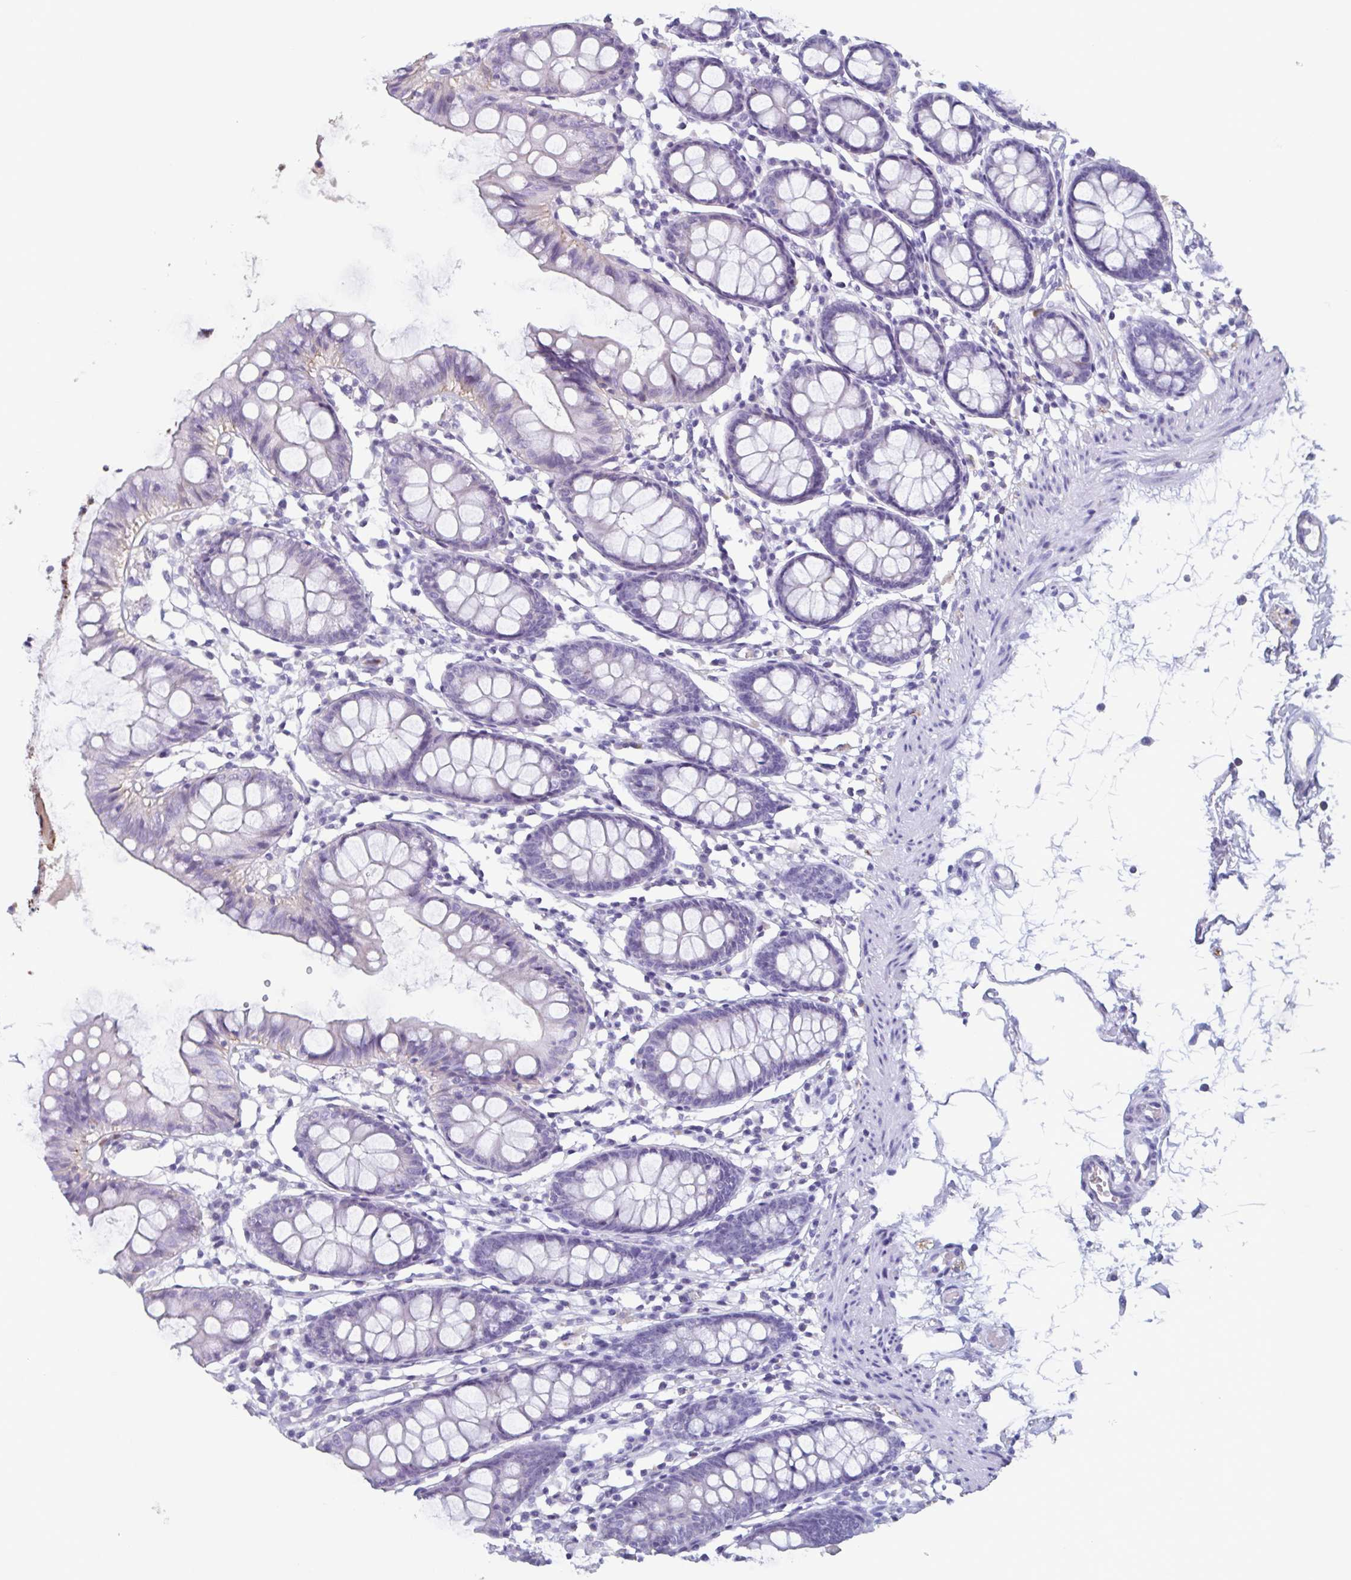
{"staining": {"intensity": "negative", "quantity": "none", "location": "none"}, "tissue": "colon", "cell_type": "Endothelial cells", "image_type": "normal", "snomed": [{"axis": "morphology", "description": "Normal tissue, NOS"}, {"axis": "topography", "description": "Colon"}], "caption": "Endothelial cells show no significant protein expression in benign colon.", "gene": "BPI", "patient": {"sex": "female", "age": 84}}